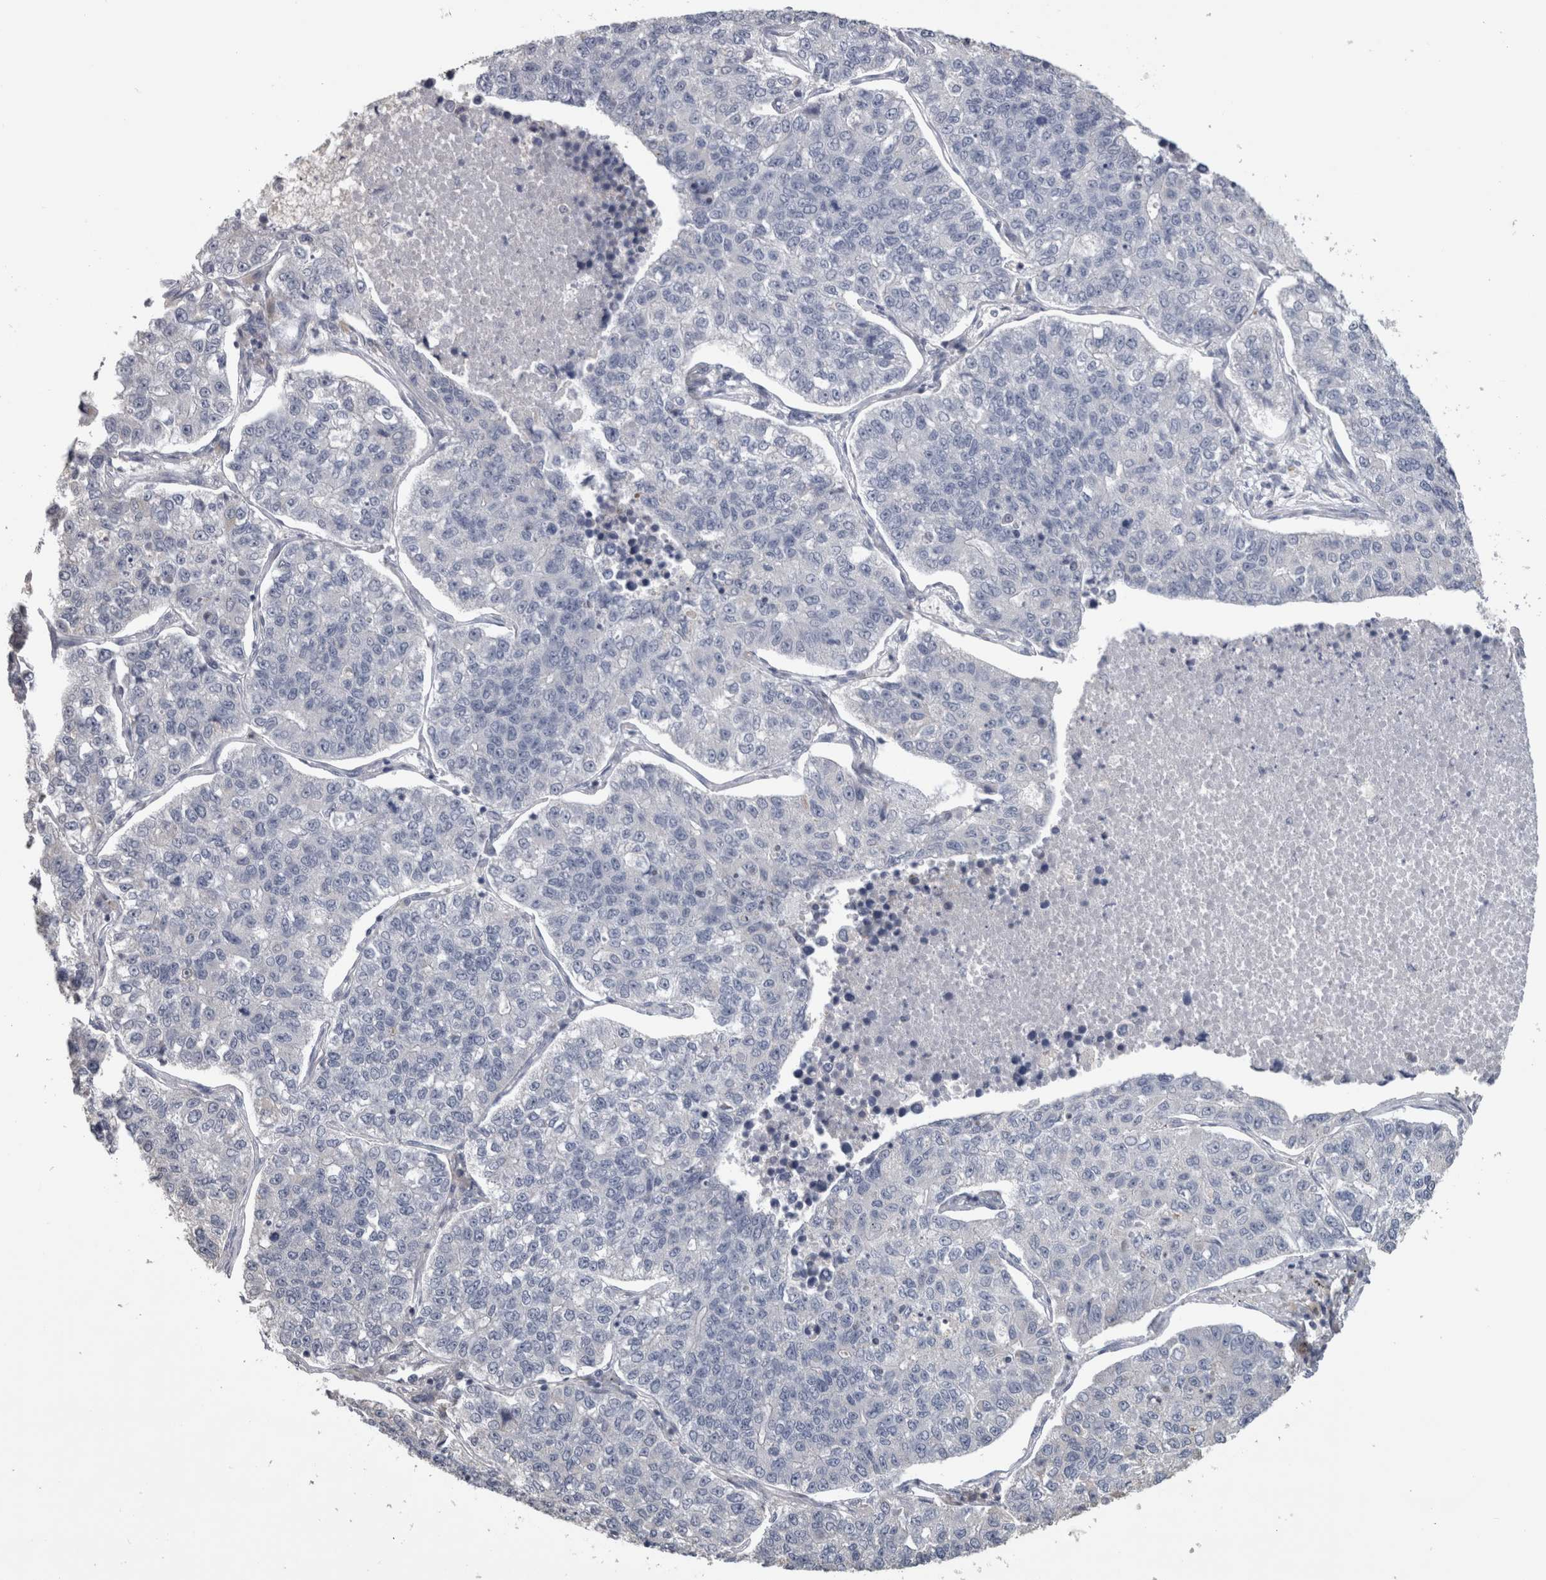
{"staining": {"intensity": "negative", "quantity": "none", "location": "none"}, "tissue": "lung cancer", "cell_type": "Tumor cells", "image_type": "cancer", "snomed": [{"axis": "morphology", "description": "Adenocarcinoma, NOS"}, {"axis": "topography", "description": "Lung"}], "caption": "Tumor cells are negative for brown protein staining in lung cancer (adenocarcinoma). (DAB (3,3'-diaminobenzidine) IHC visualized using brightfield microscopy, high magnification).", "gene": "IL33", "patient": {"sex": "male", "age": 49}}